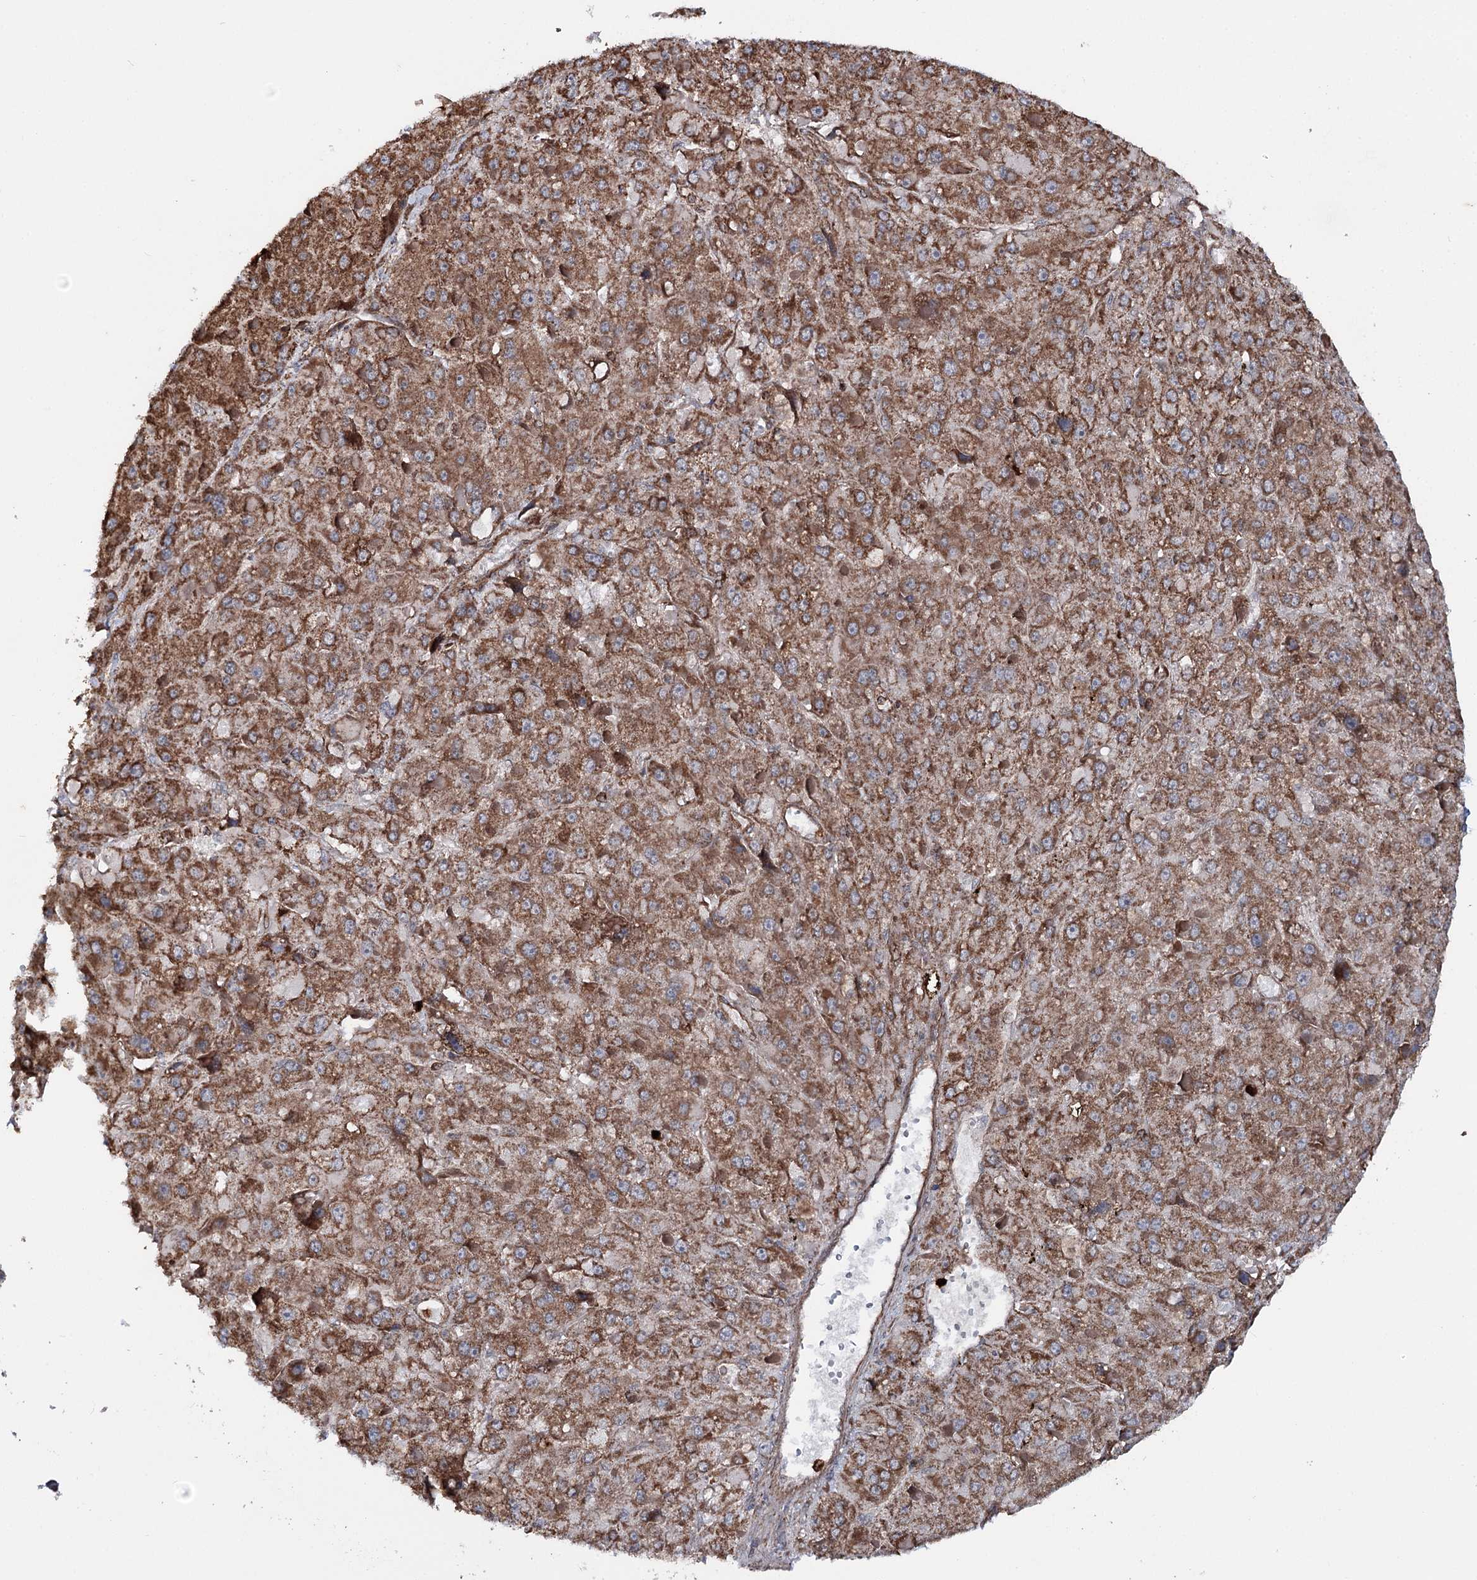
{"staining": {"intensity": "moderate", "quantity": ">75%", "location": "cytoplasmic/membranous"}, "tissue": "liver cancer", "cell_type": "Tumor cells", "image_type": "cancer", "snomed": [{"axis": "morphology", "description": "Carcinoma, Hepatocellular, NOS"}, {"axis": "topography", "description": "Liver"}], "caption": "About >75% of tumor cells in human hepatocellular carcinoma (liver) demonstrate moderate cytoplasmic/membranous protein positivity as visualized by brown immunohistochemical staining.", "gene": "FGFR1OP2", "patient": {"sex": "female", "age": 73}}